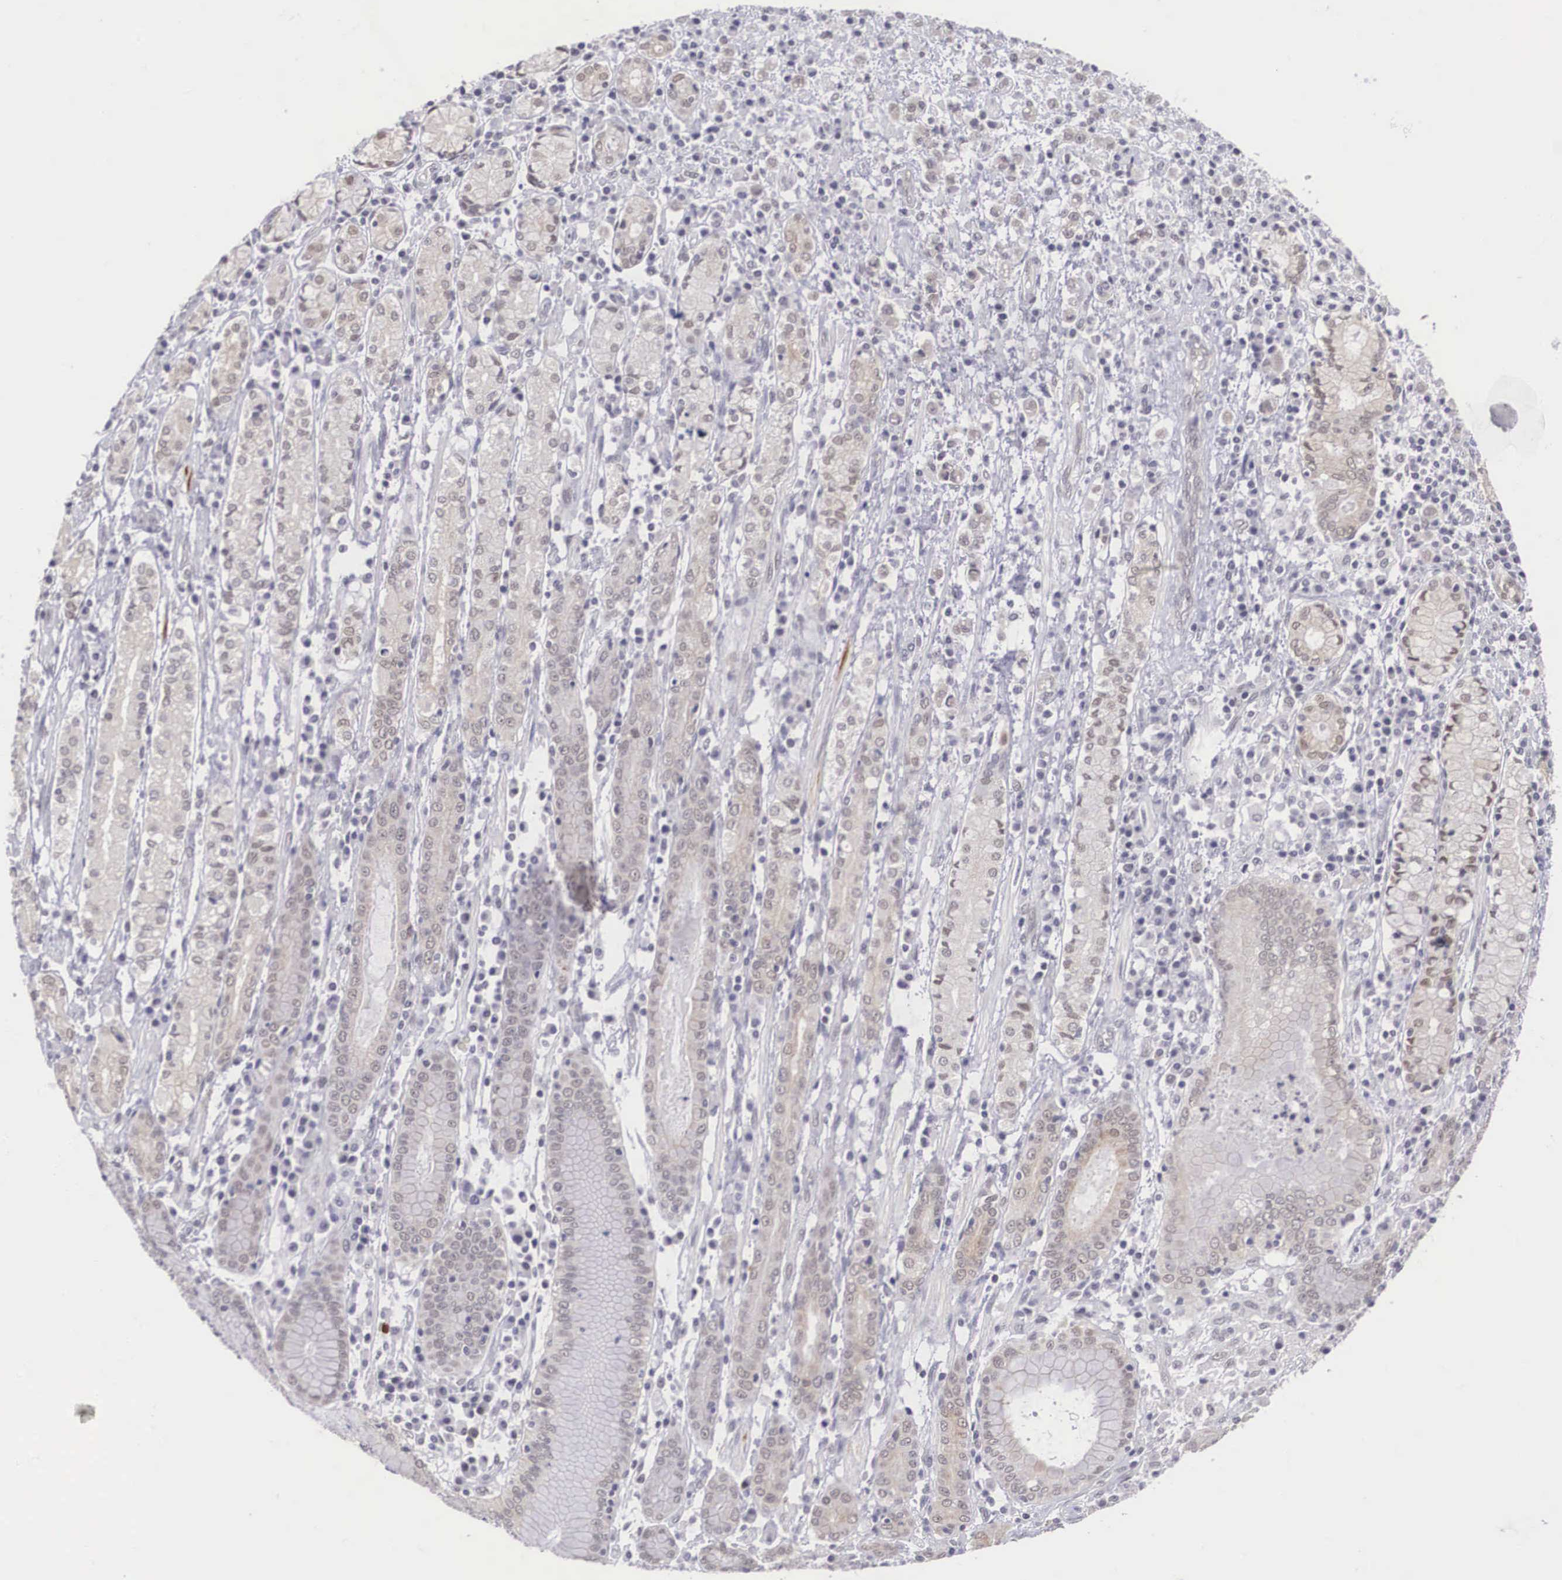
{"staining": {"intensity": "weak", "quantity": "25%-75%", "location": "cytoplasmic/membranous"}, "tissue": "stomach cancer", "cell_type": "Tumor cells", "image_type": "cancer", "snomed": [{"axis": "morphology", "description": "Adenocarcinoma, NOS"}, {"axis": "topography", "description": "Stomach, lower"}], "caption": "Human adenocarcinoma (stomach) stained with a brown dye reveals weak cytoplasmic/membranous positive staining in approximately 25%-75% of tumor cells.", "gene": "NINL", "patient": {"sex": "male", "age": 88}}